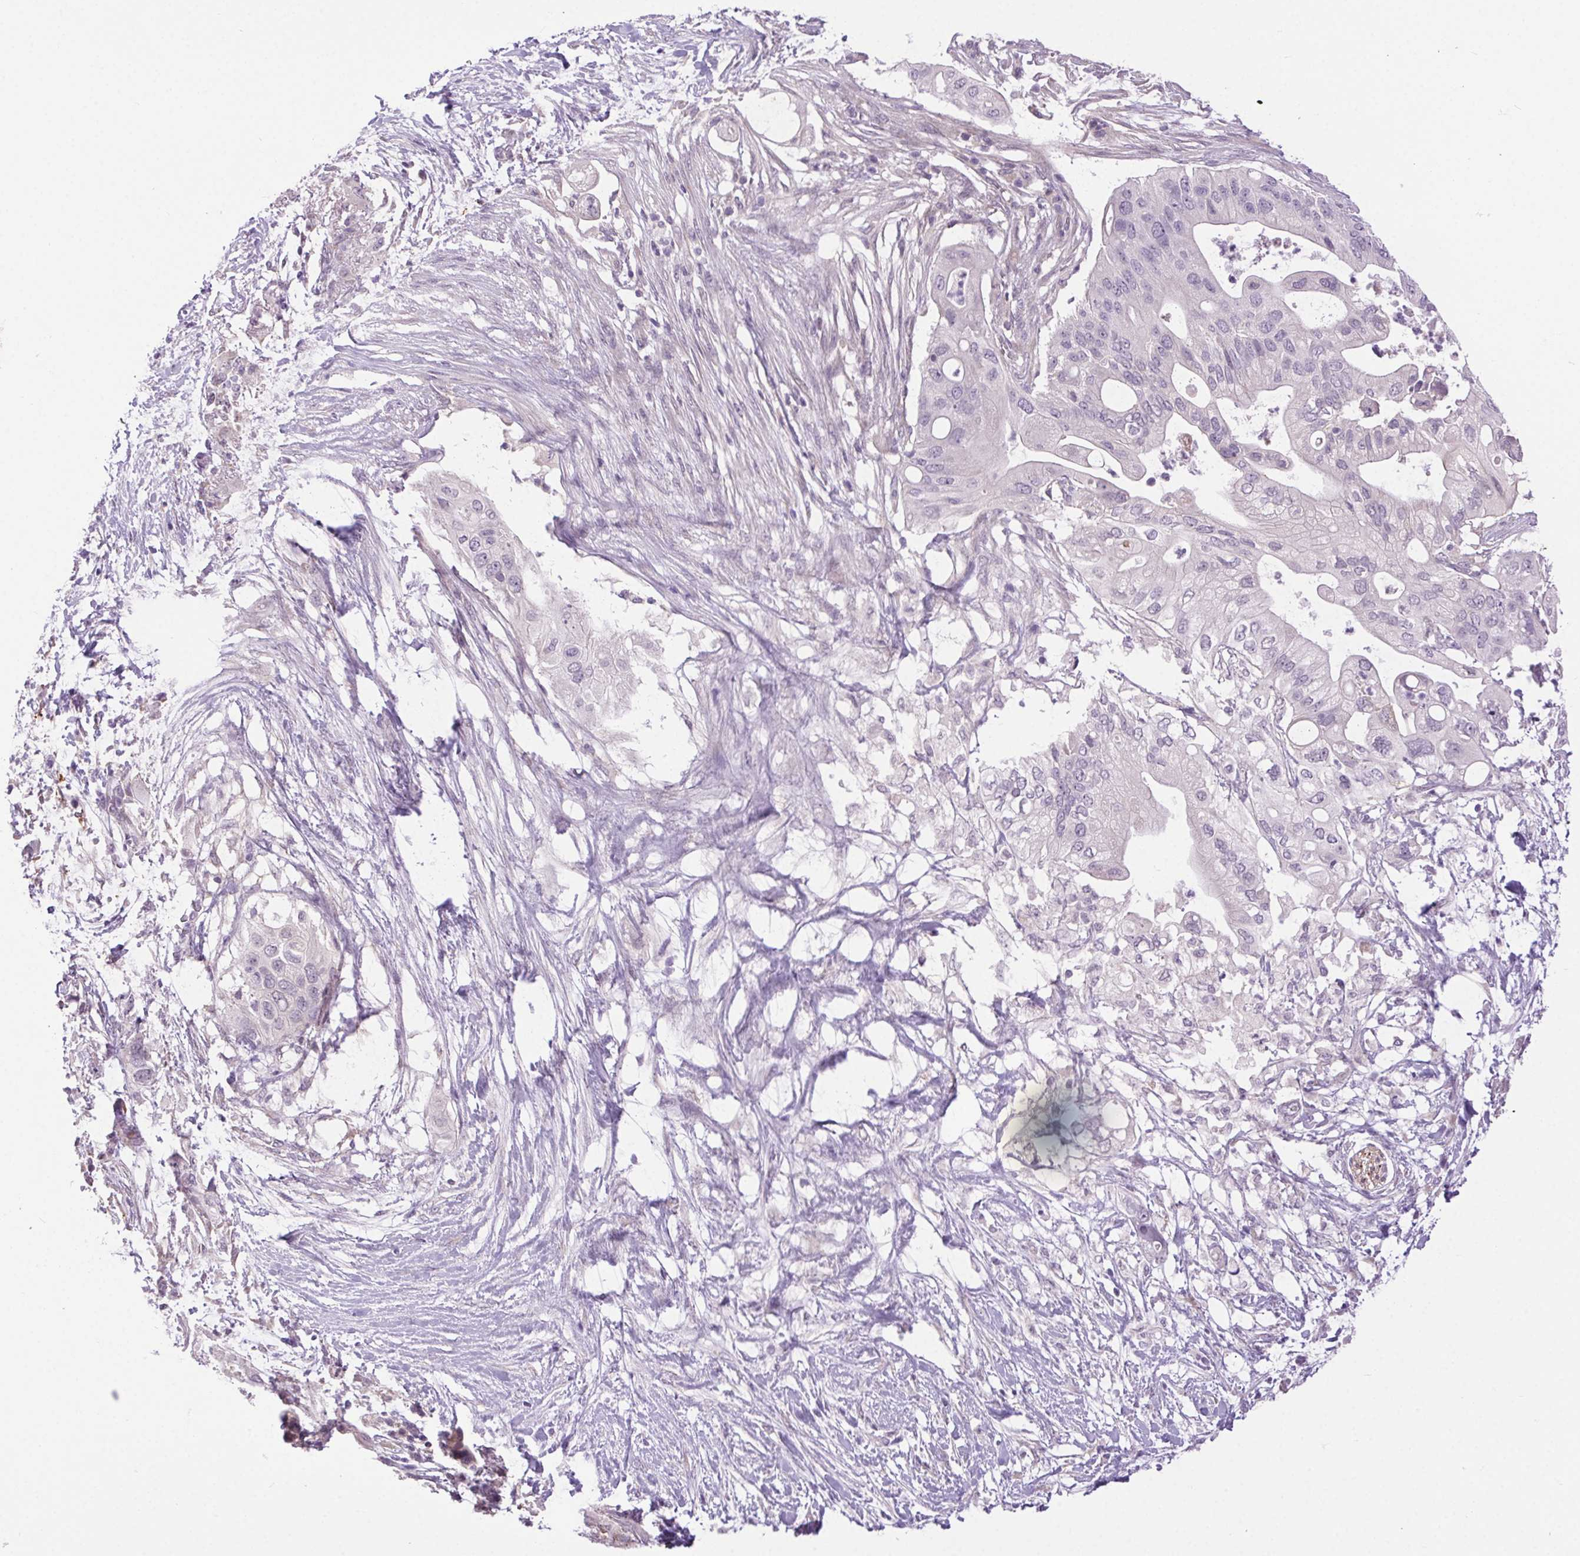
{"staining": {"intensity": "negative", "quantity": "none", "location": "none"}, "tissue": "pancreatic cancer", "cell_type": "Tumor cells", "image_type": "cancer", "snomed": [{"axis": "morphology", "description": "Adenocarcinoma, NOS"}, {"axis": "topography", "description": "Pancreas"}], "caption": "Human adenocarcinoma (pancreatic) stained for a protein using immunohistochemistry (IHC) shows no positivity in tumor cells.", "gene": "SYT11", "patient": {"sex": "female", "age": 72}}